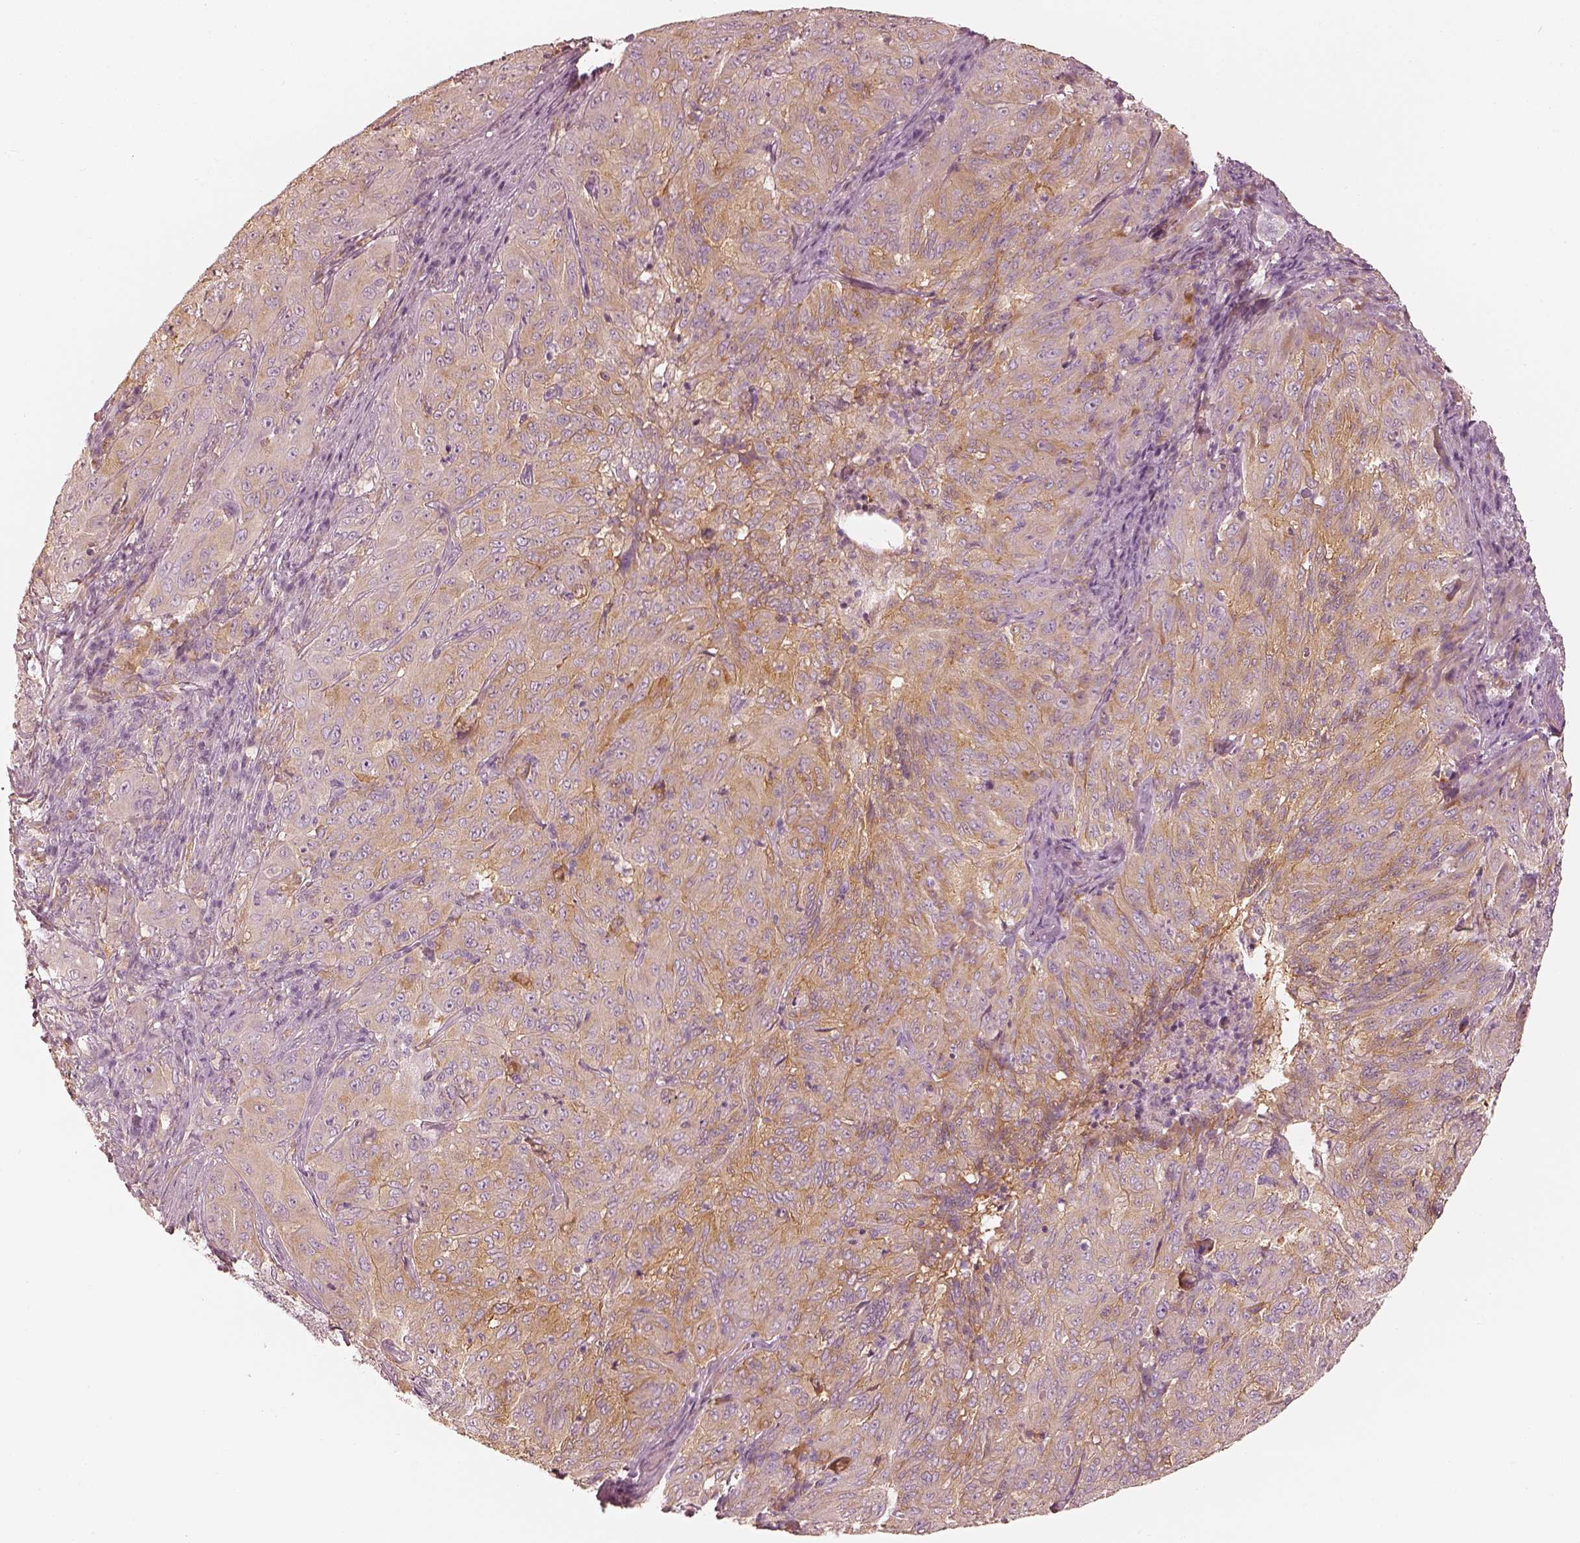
{"staining": {"intensity": "weak", "quantity": ">75%", "location": "cytoplasmic/membranous"}, "tissue": "pancreatic cancer", "cell_type": "Tumor cells", "image_type": "cancer", "snomed": [{"axis": "morphology", "description": "Adenocarcinoma, NOS"}, {"axis": "topography", "description": "Pancreas"}], "caption": "DAB (3,3'-diaminobenzidine) immunohistochemical staining of human pancreatic adenocarcinoma exhibits weak cytoplasmic/membranous protein staining in approximately >75% of tumor cells. The protein is shown in brown color, while the nuclei are stained blue.", "gene": "FMNL2", "patient": {"sex": "male", "age": 63}}